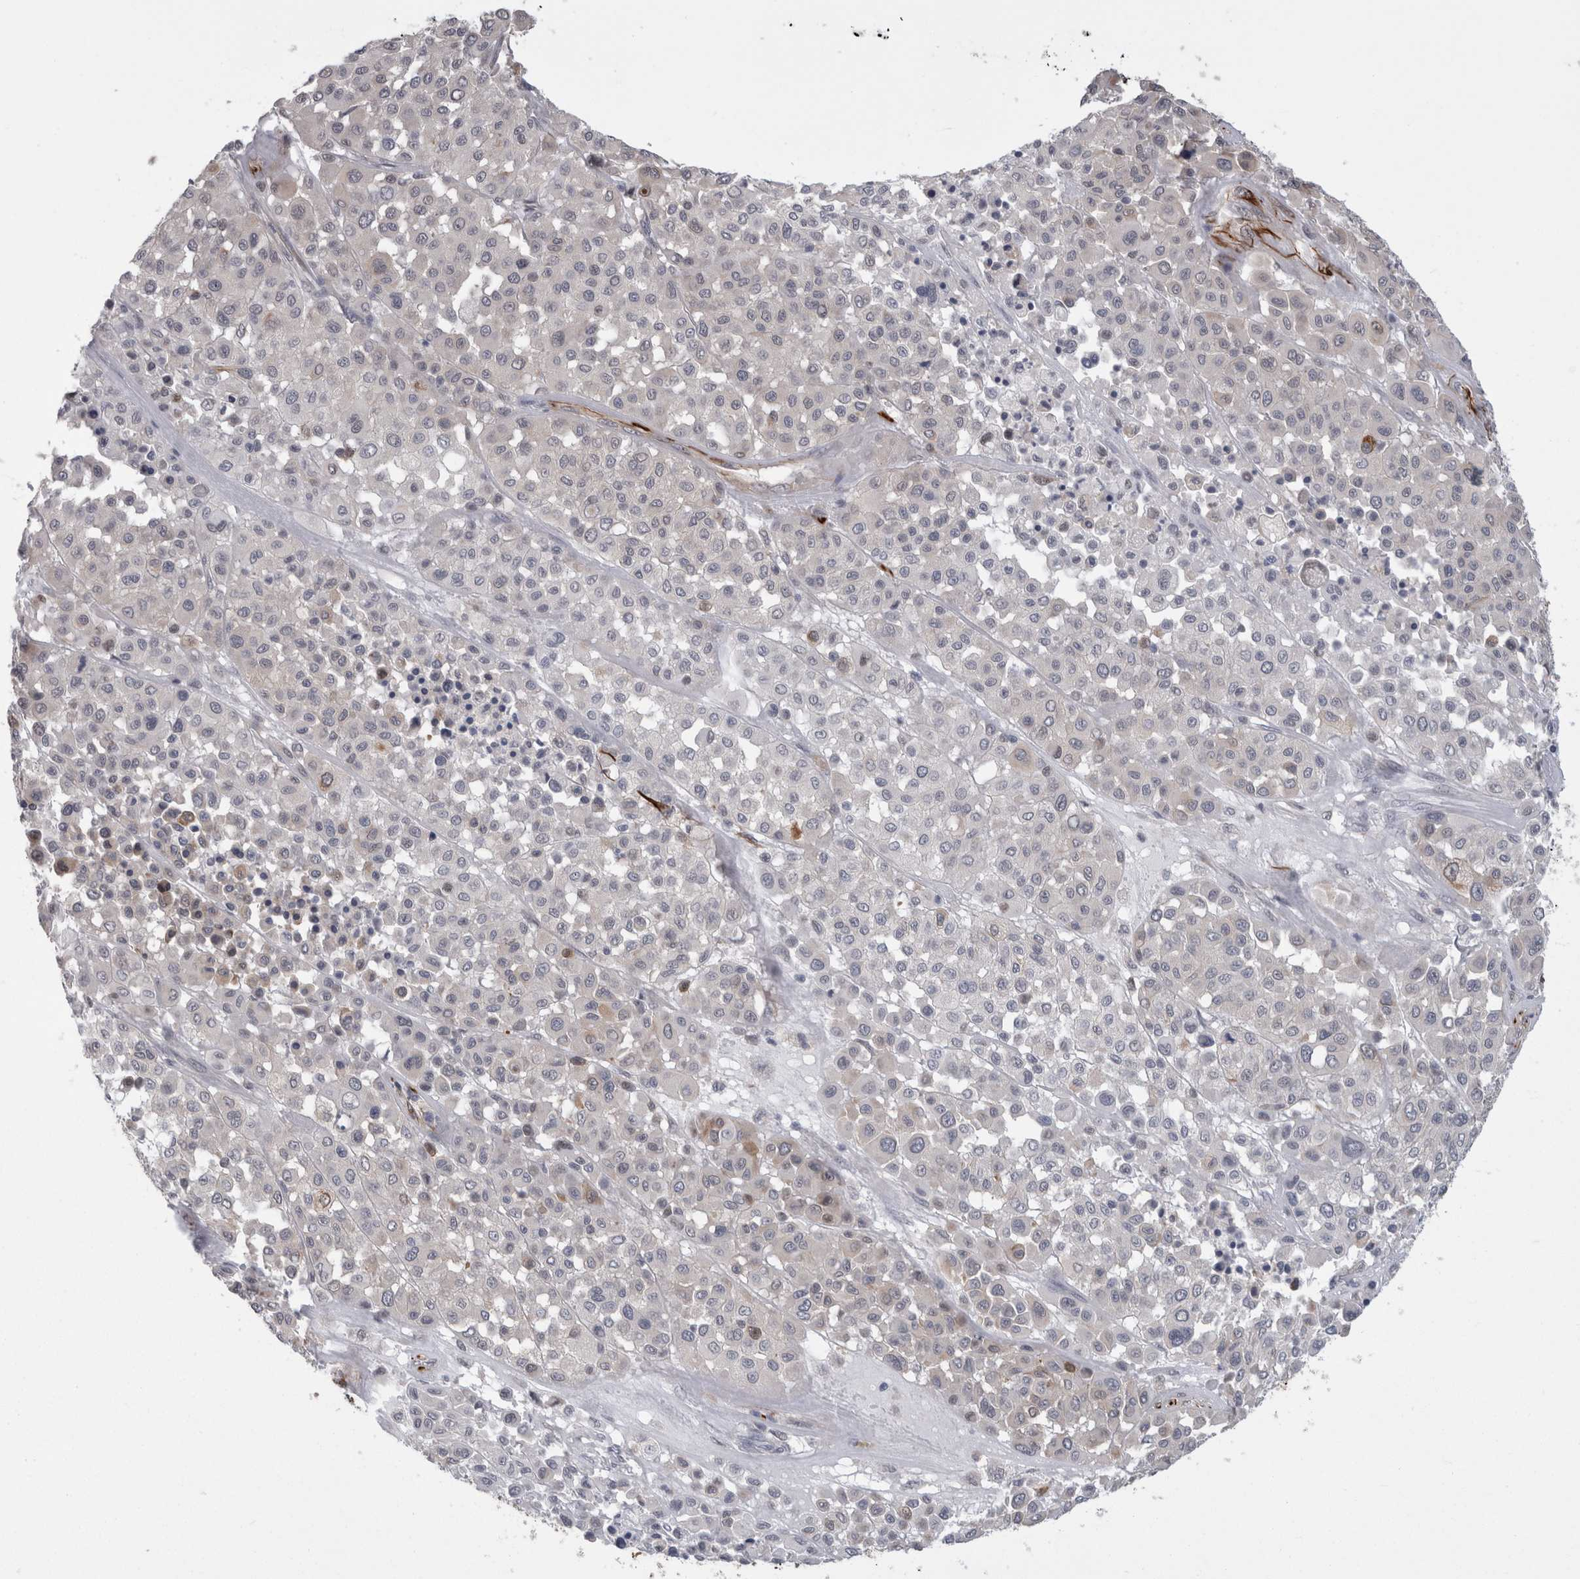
{"staining": {"intensity": "negative", "quantity": "none", "location": "none"}, "tissue": "melanoma", "cell_type": "Tumor cells", "image_type": "cancer", "snomed": [{"axis": "morphology", "description": "Malignant melanoma, Metastatic site"}, {"axis": "topography", "description": "Soft tissue"}], "caption": "Immunohistochemistry (IHC) of melanoma shows no expression in tumor cells.", "gene": "FAM83H", "patient": {"sex": "male", "age": 41}}